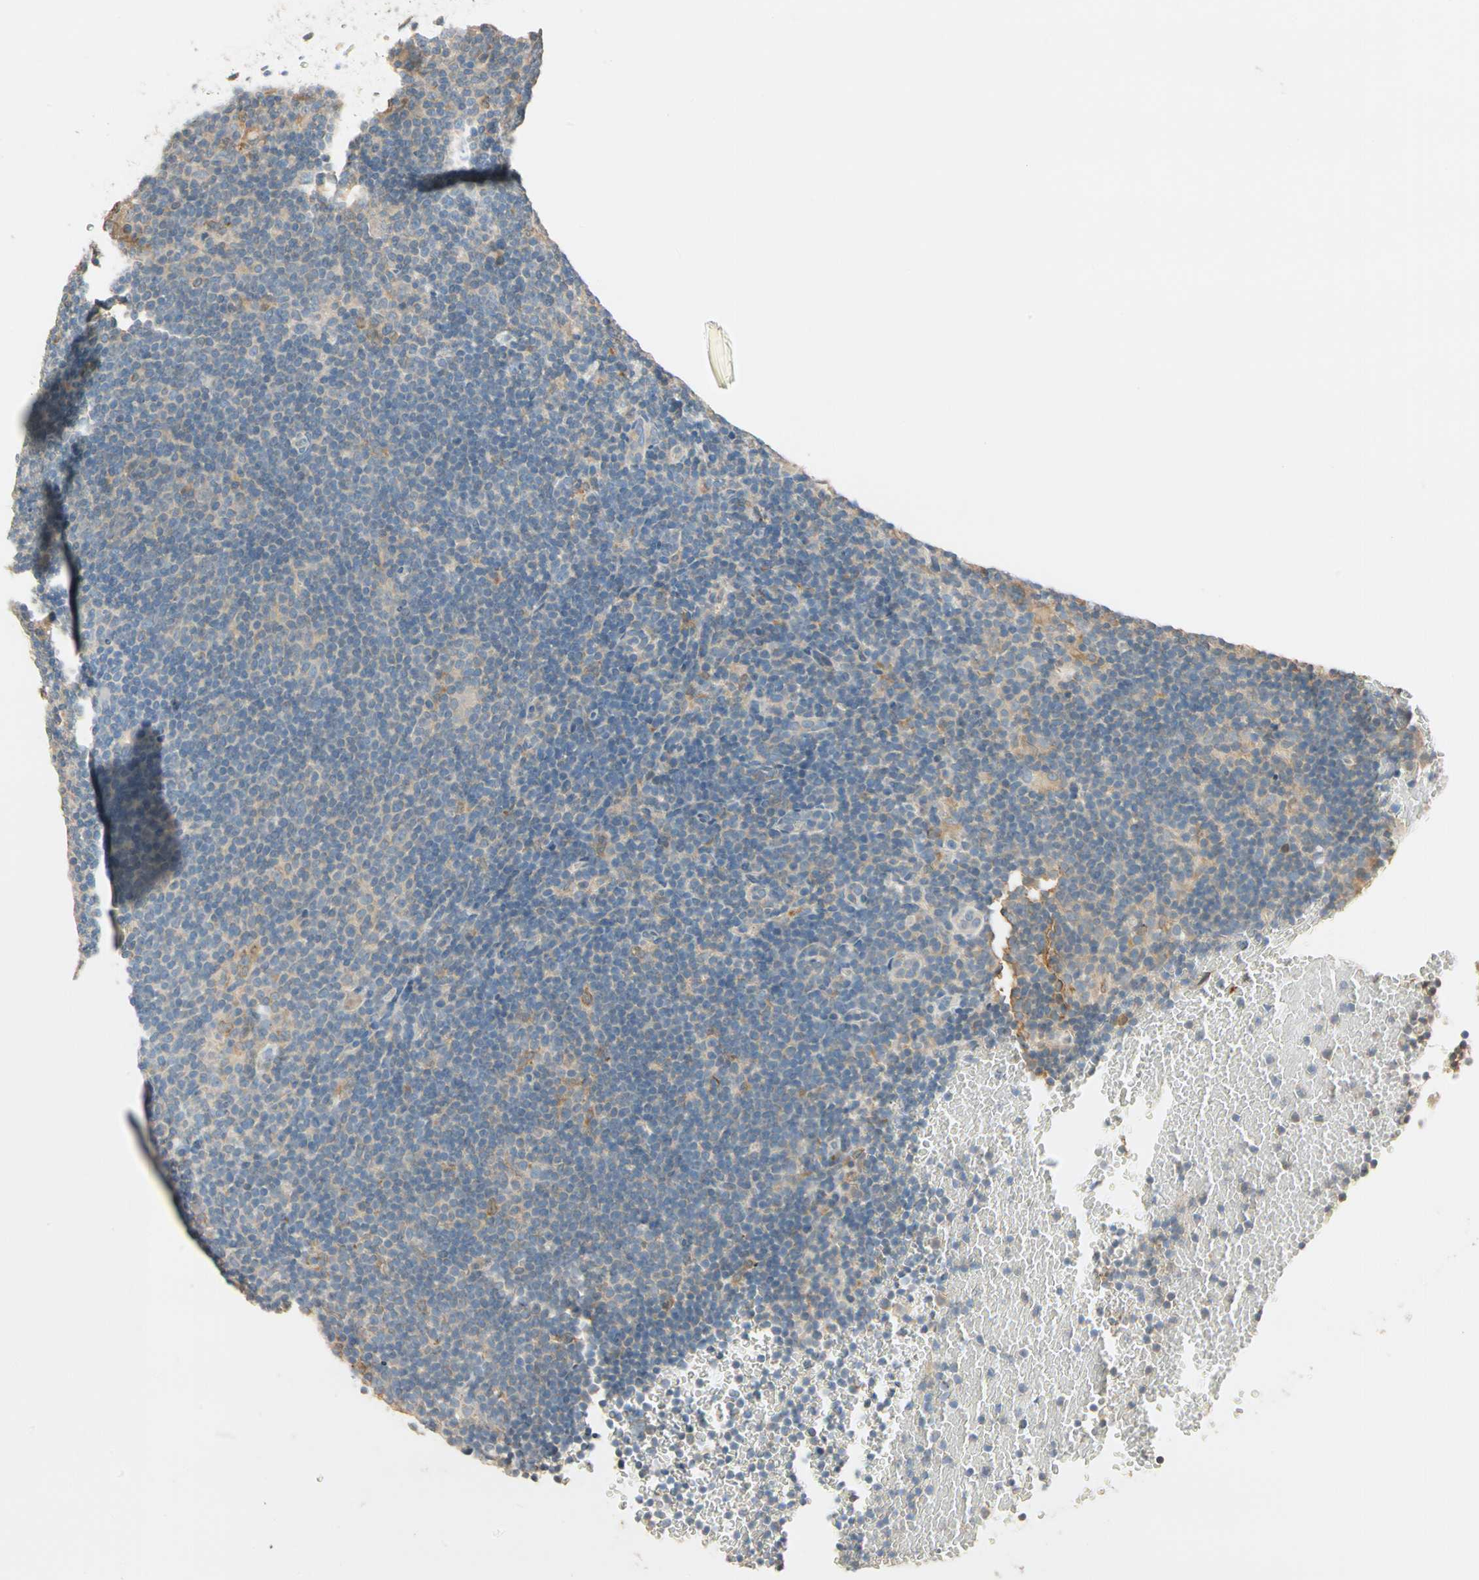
{"staining": {"intensity": "weak", "quantity": "<25%", "location": "cytoplasmic/membranous"}, "tissue": "lymphoma", "cell_type": "Tumor cells", "image_type": "cancer", "snomed": [{"axis": "morphology", "description": "Hodgkin's disease, NOS"}, {"axis": "topography", "description": "Lymph node"}], "caption": "Immunohistochemistry (IHC) histopathology image of human Hodgkin's disease stained for a protein (brown), which exhibits no positivity in tumor cells.", "gene": "MAP3K7", "patient": {"sex": "female", "age": 57}}